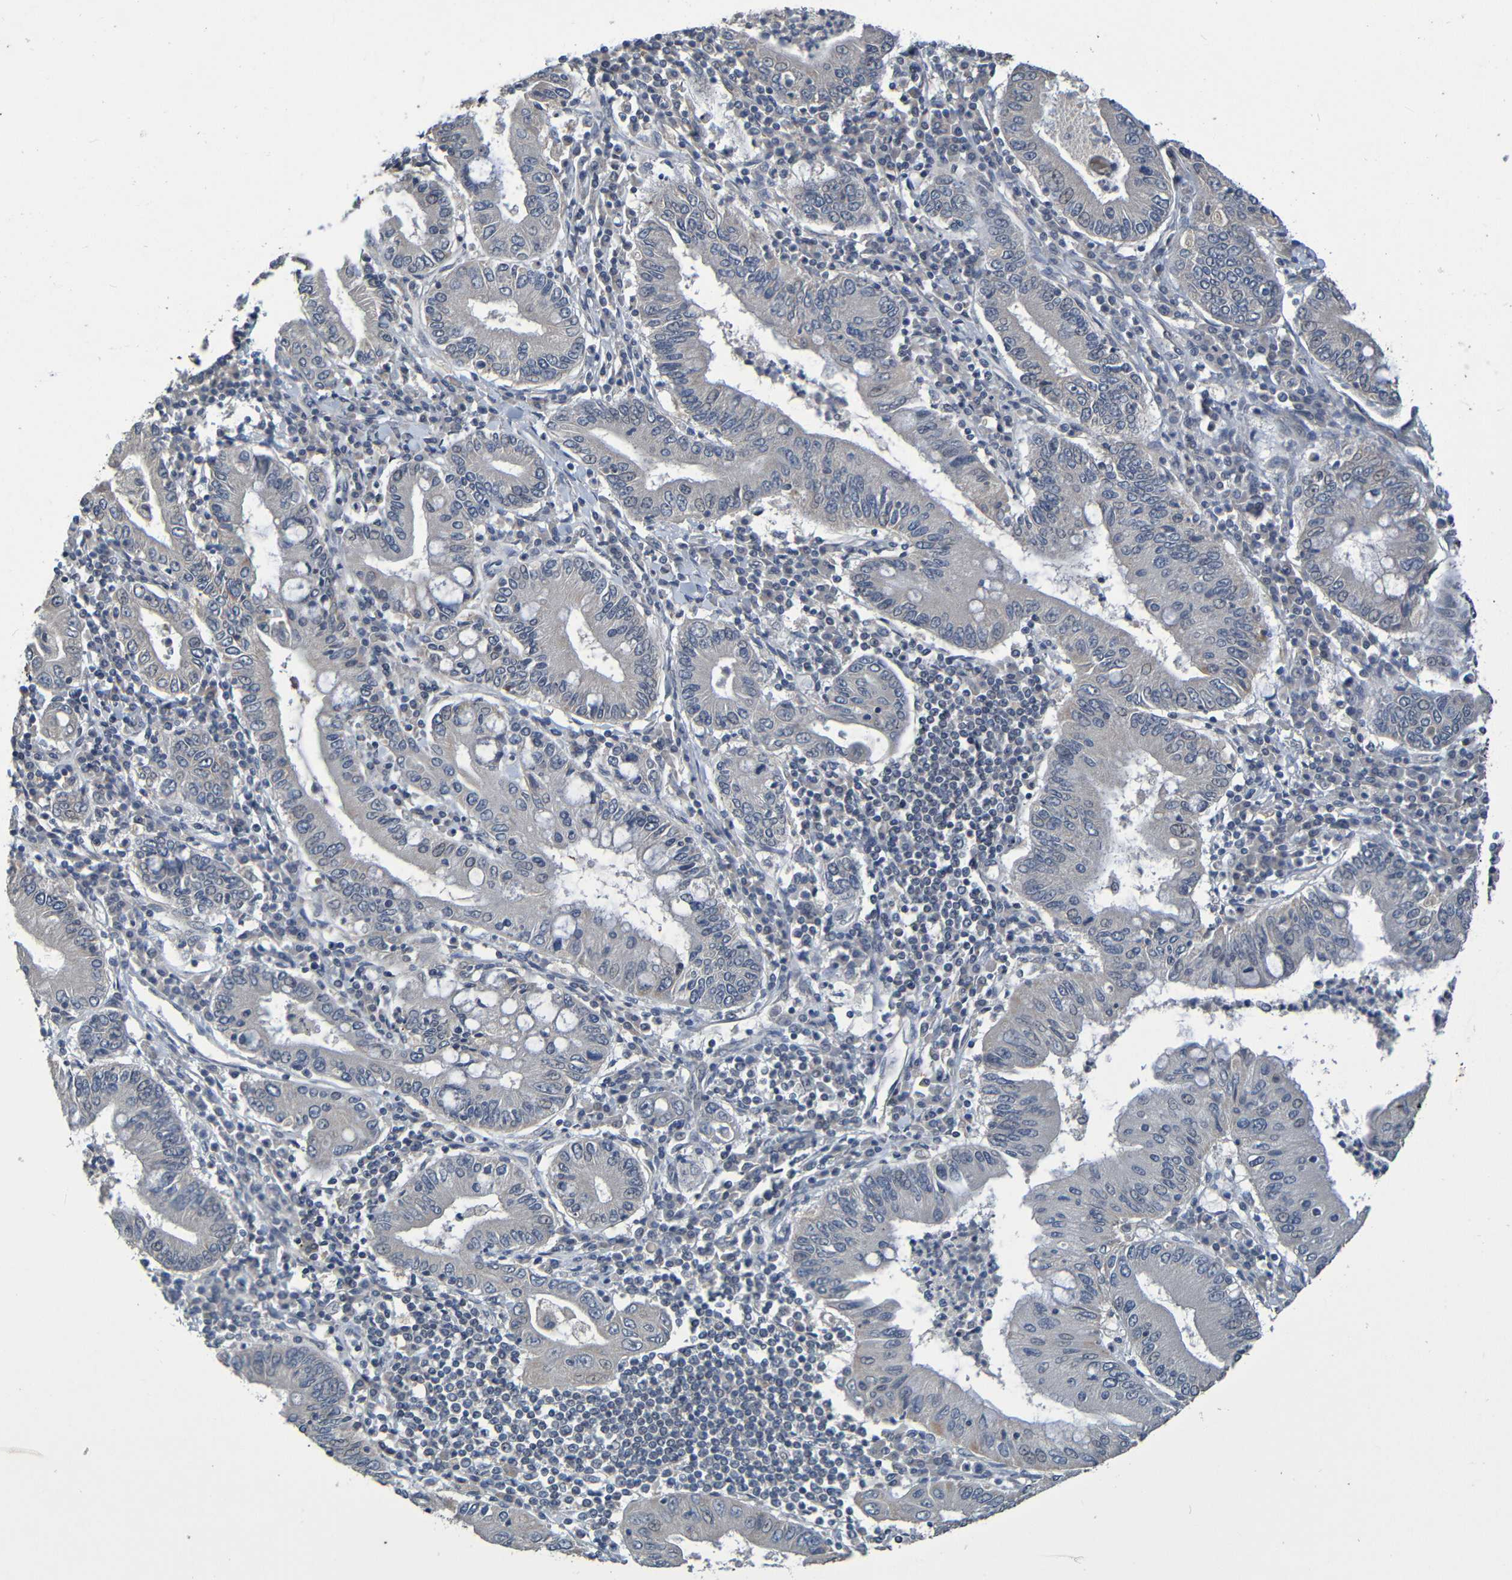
{"staining": {"intensity": "negative", "quantity": "none", "location": "none"}, "tissue": "stomach cancer", "cell_type": "Tumor cells", "image_type": "cancer", "snomed": [{"axis": "morphology", "description": "Normal tissue, NOS"}, {"axis": "morphology", "description": "Adenocarcinoma, NOS"}, {"axis": "topography", "description": "Esophagus"}, {"axis": "topography", "description": "Stomach, upper"}, {"axis": "topography", "description": "Peripheral nerve tissue"}], "caption": "DAB immunohistochemical staining of human stomach cancer reveals no significant expression in tumor cells. Nuclei are stained in blue.", "gene": "CYP4F2", "patient": {"sex": "male", "age": 62}}